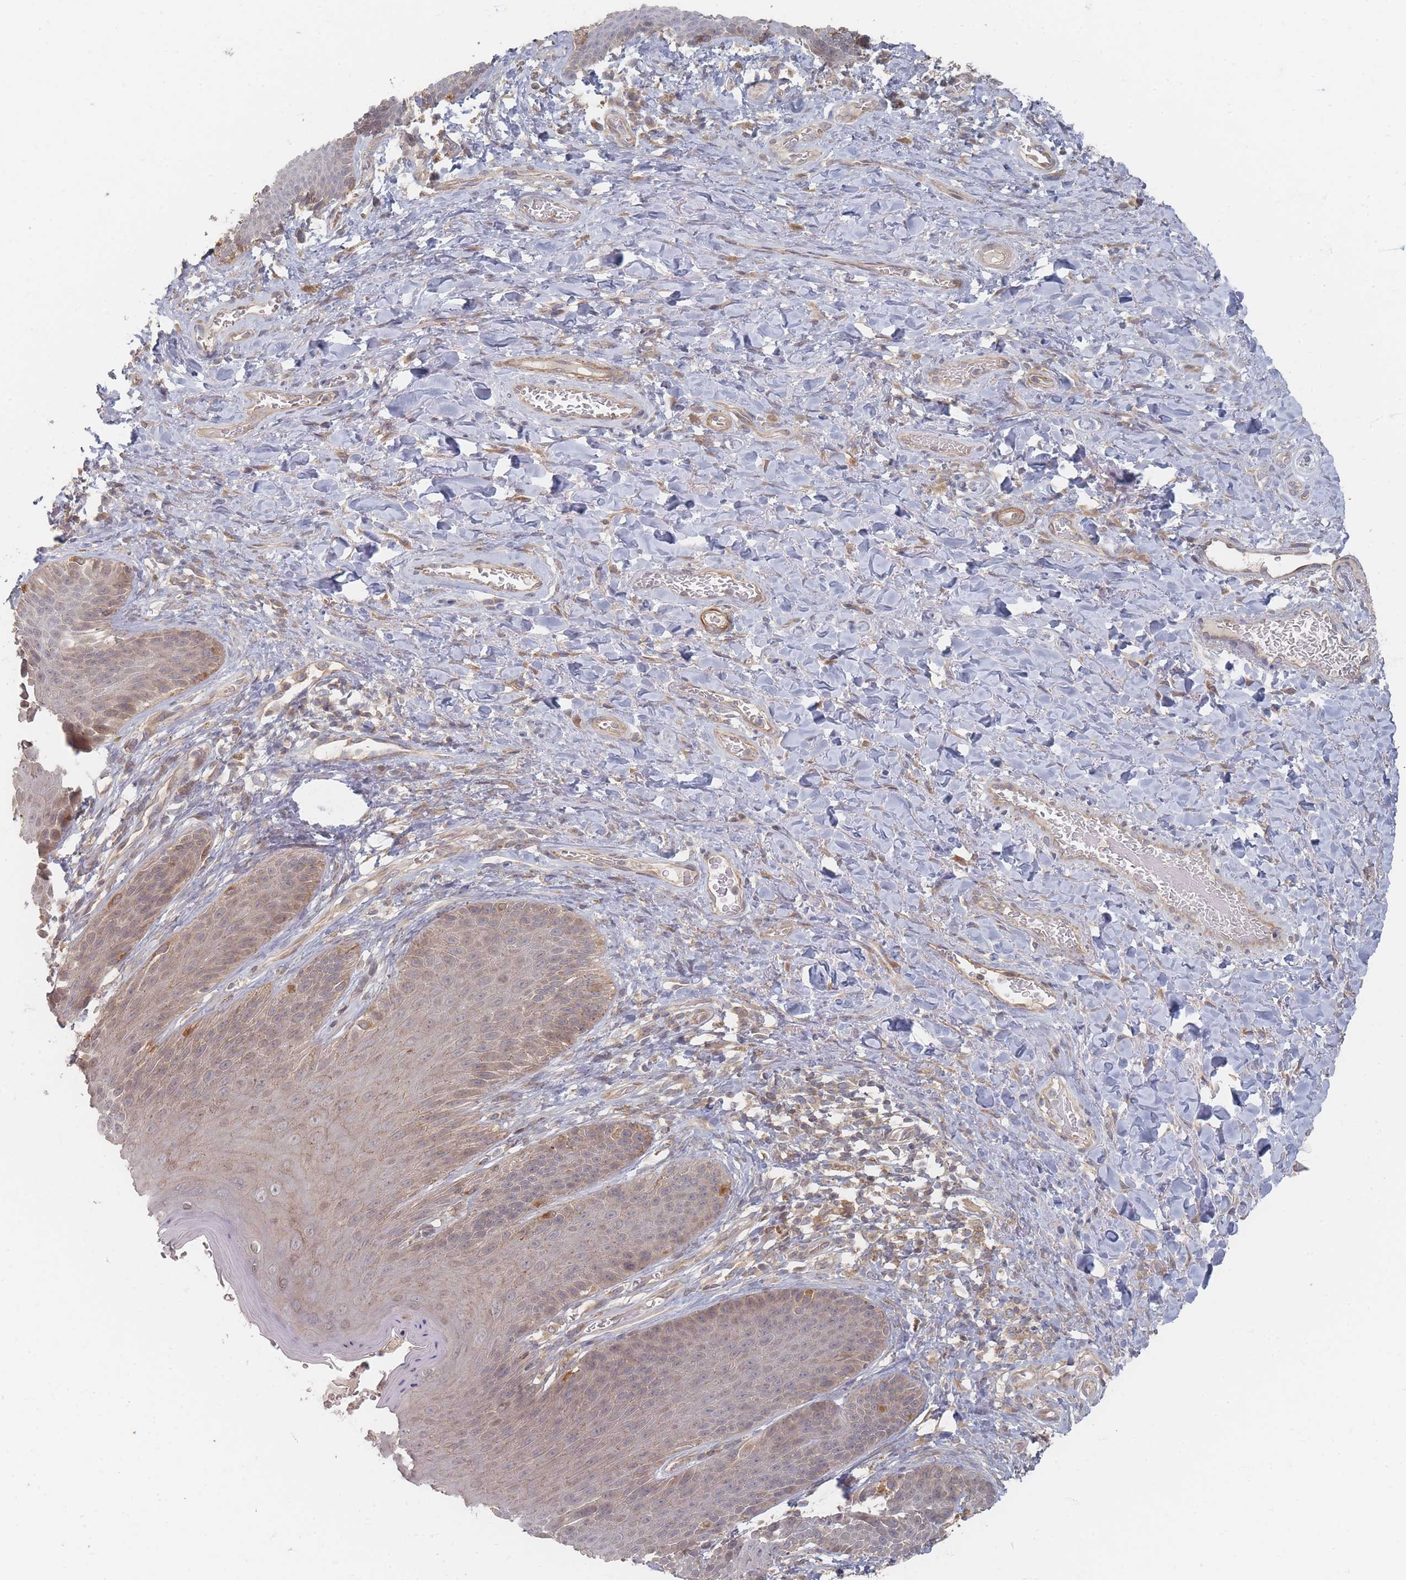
{"staining": {"intensity": "weak", "quantity": ">75%", "location": "cytoplasmic/membranous"}, "tissue": "skin", "cell_type": "Epidermal cells", "image_type": "normal", "snomed": [{"axis": "morphology", "description": "Normal tissue, NOS"}, {"axis": "topography", "description": "Anal"}], "caption": "An image of skin stained for a protein shows weak cytoplasmic/membranous brown staining in epidermal cells.", "gene": "GLE1", "patient": {"sex": "female", "age": 89}}